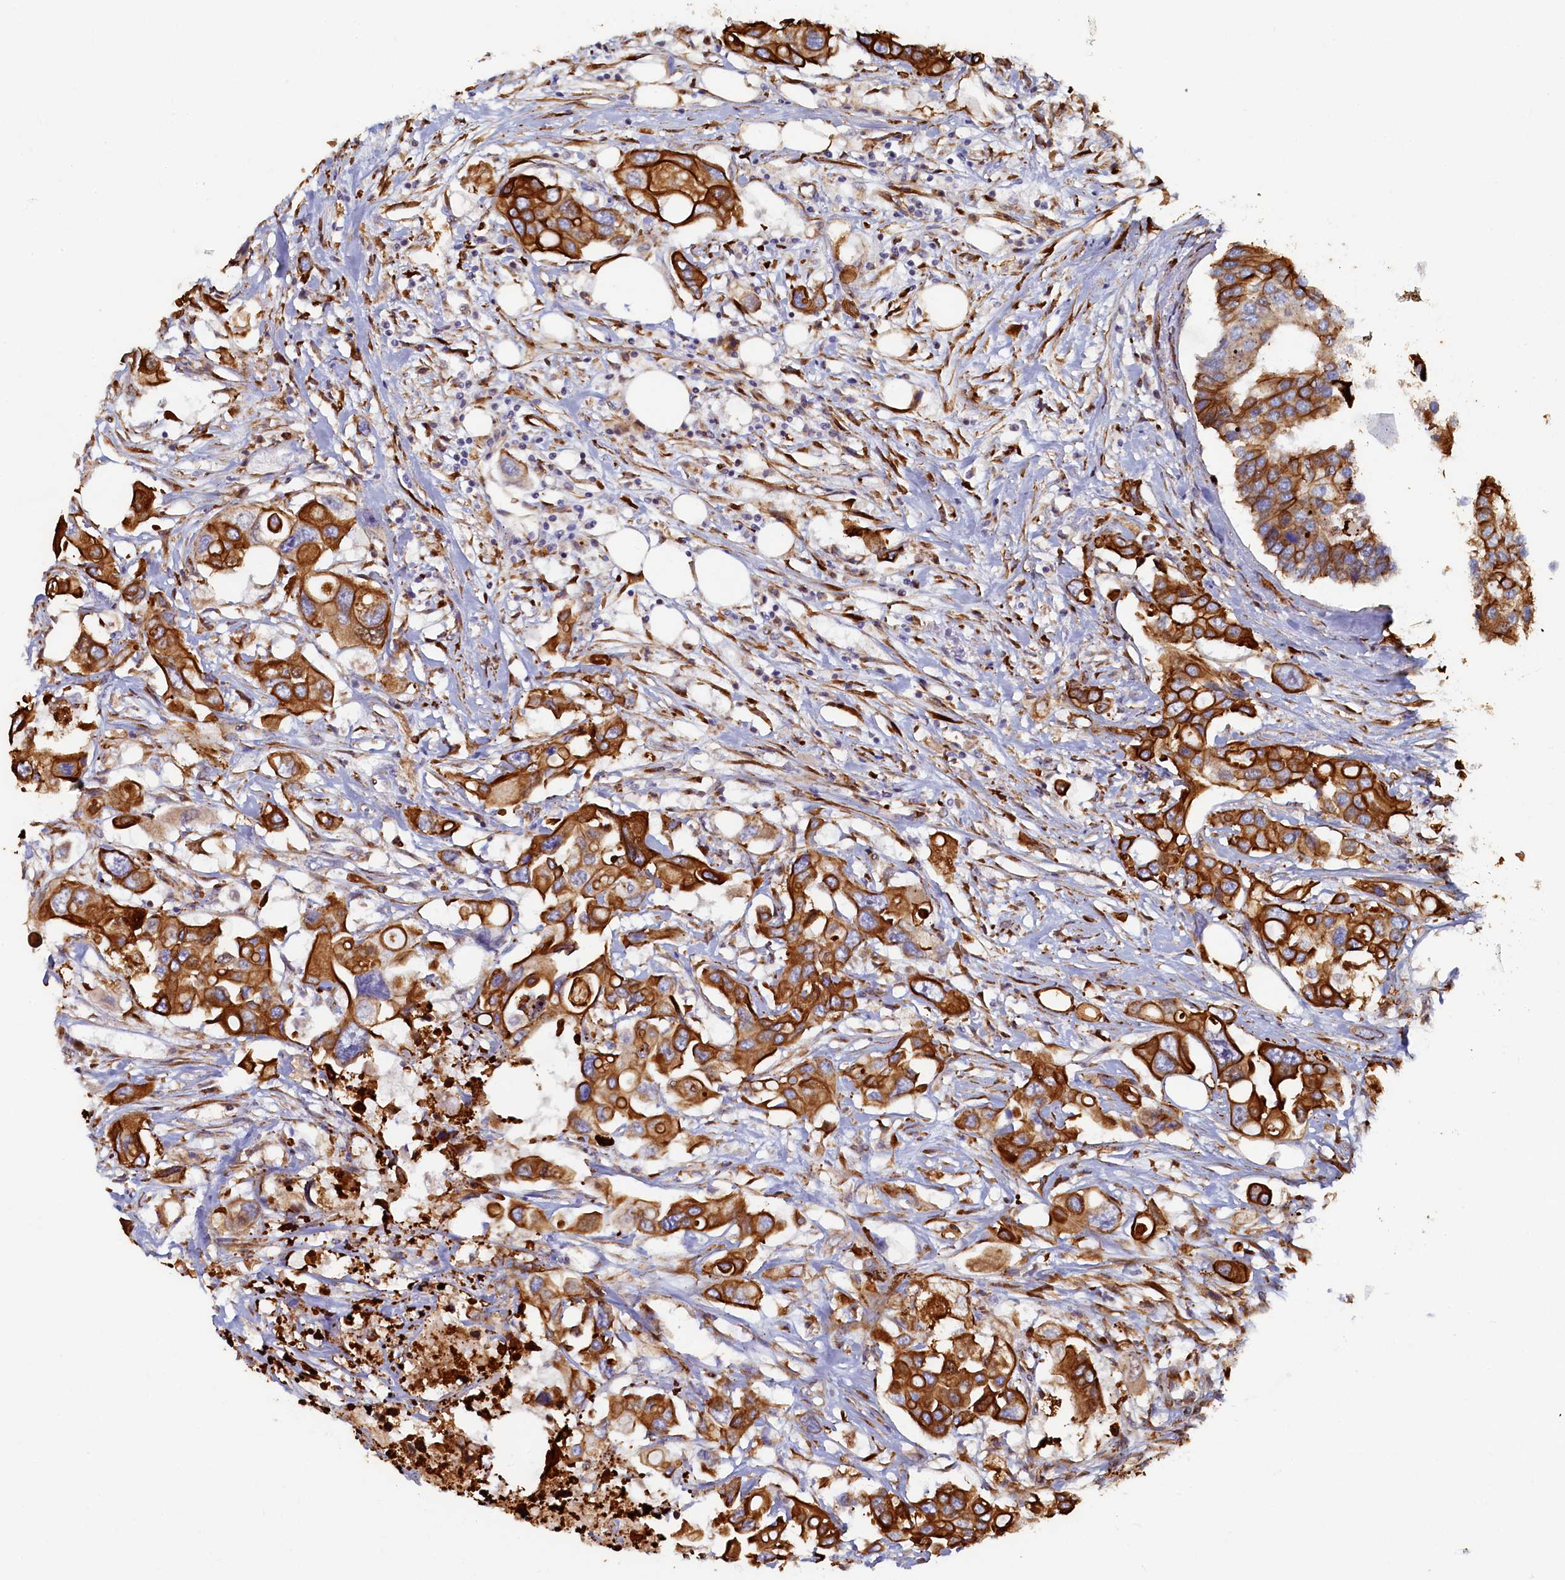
{"staining": {"intensity": "strong", "quantity": "25%-75%", "location": "cytoplasmic/membranous"}, "tissue": "colorectal cancer", "cell_type": "Tumor cells", "image_type": "cancer", "snomed": [{"axis": "morphology", "description": "Adenocarcinoma, NOS"}, {"axis": "topography", "description": "Colon"}], "caption": "Approximately 25%-75% of tumor cells in colorectal cancer (adenocarcinoma) show strong cytoplasmic/membranous protein positivity as visualized by brown immunohistochemical staining.", "gene": "LRRC57", "patient": {"sex": "male", "age": 77}}